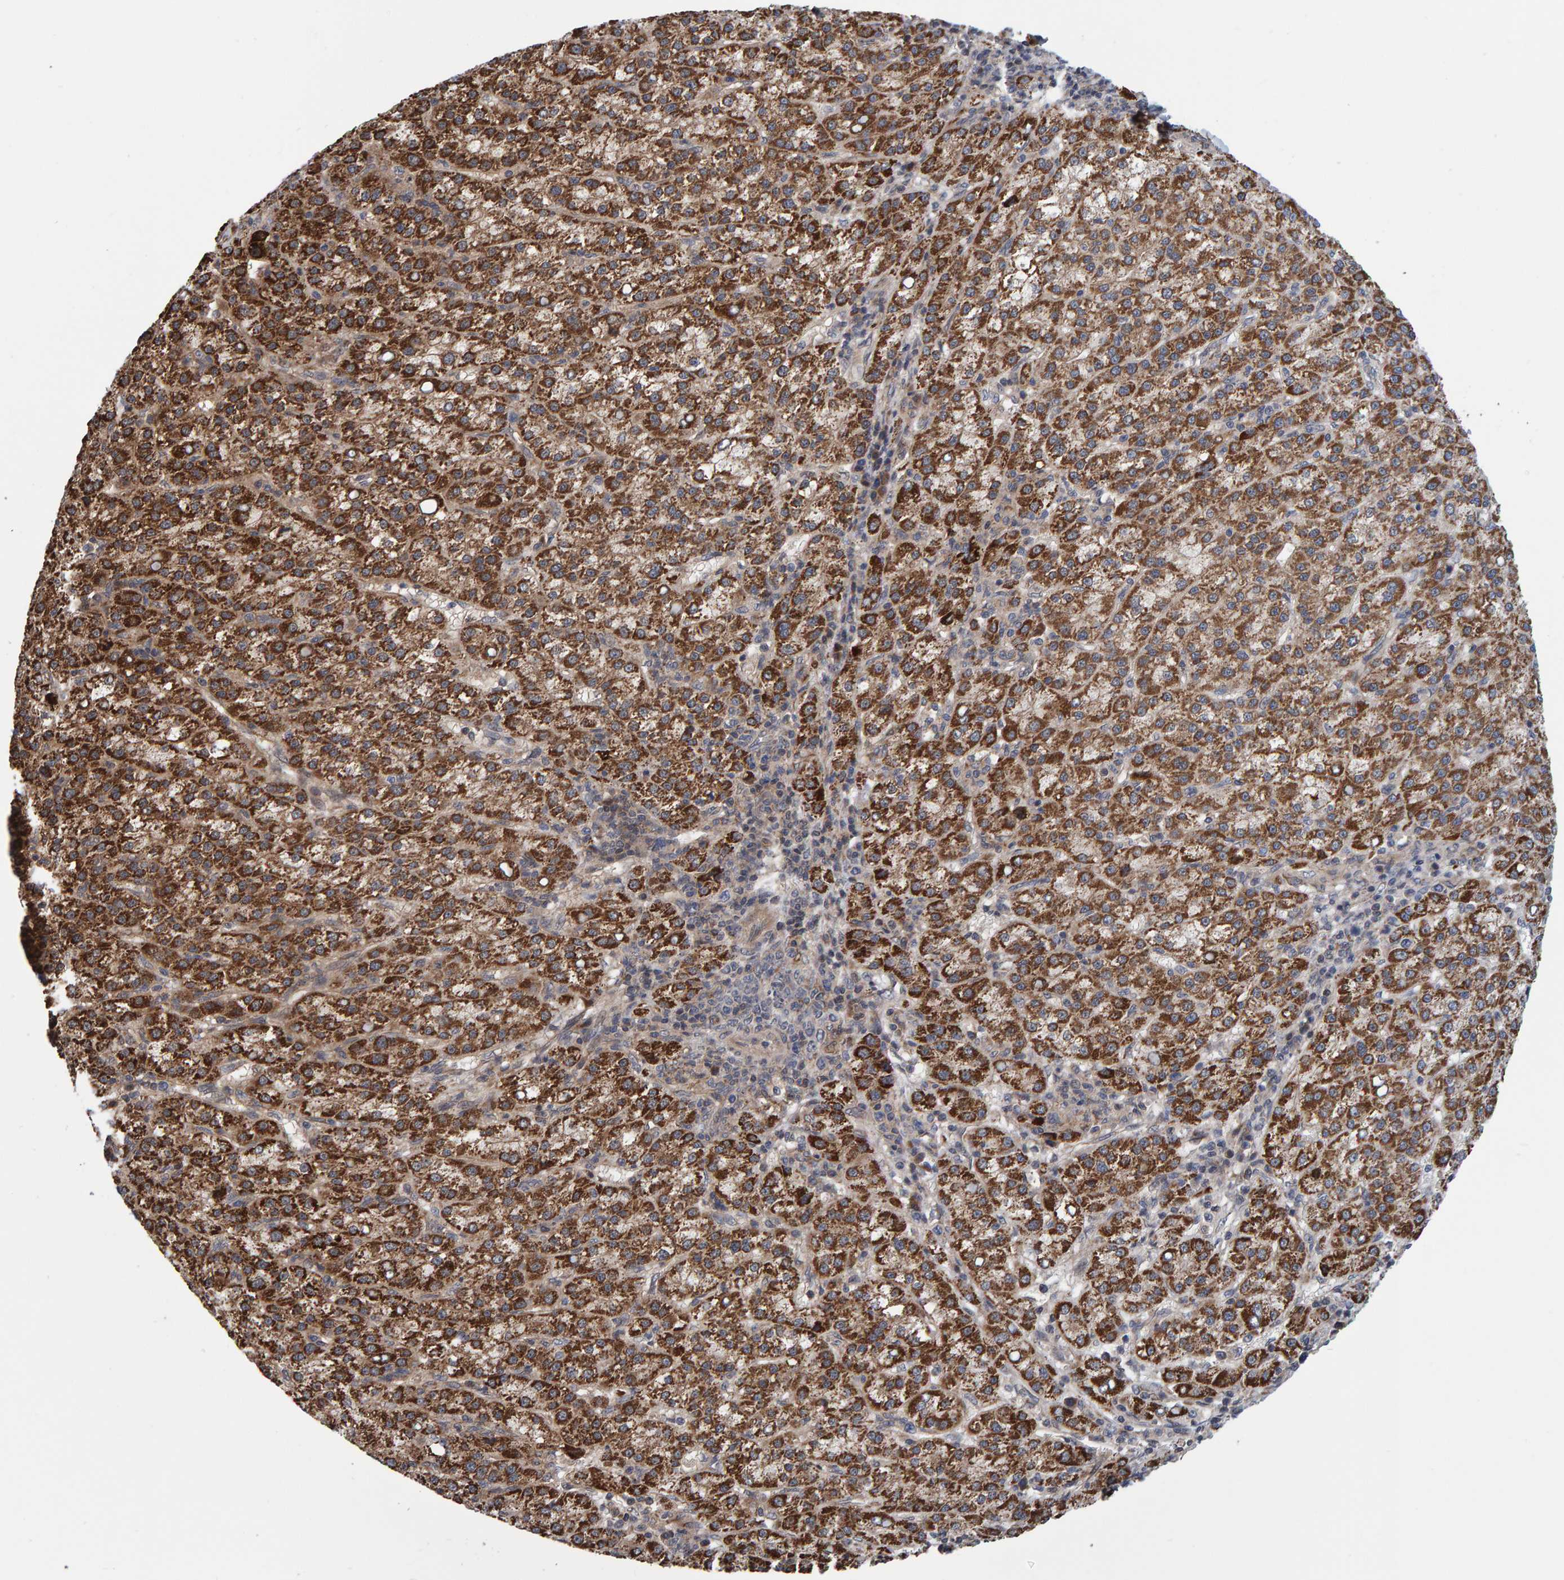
{"staining": {"intensity": "strong", "quantity": ">75%", "location": "cytoplasmic/membranous"}, "tissue": "liver cancer", "cell_type": "Tumor cells", "image_type": "cancer", "snomed": [{"axis": "morphology", "description": "Carcinoma, Hepatocellular, NOS"}, {"axis": "topography", "description": "Liver"}], "caption": "A high-resolution photomicrograph shows immunohistochemistry staining of liver cancer (hepatocellular carcinoma), which demonstrates strong cytoplasmic/membranous positivity in about >75% of tumor cells.", "gene": "SCRN2", "patient": {"sex": "female", "age": 58}}